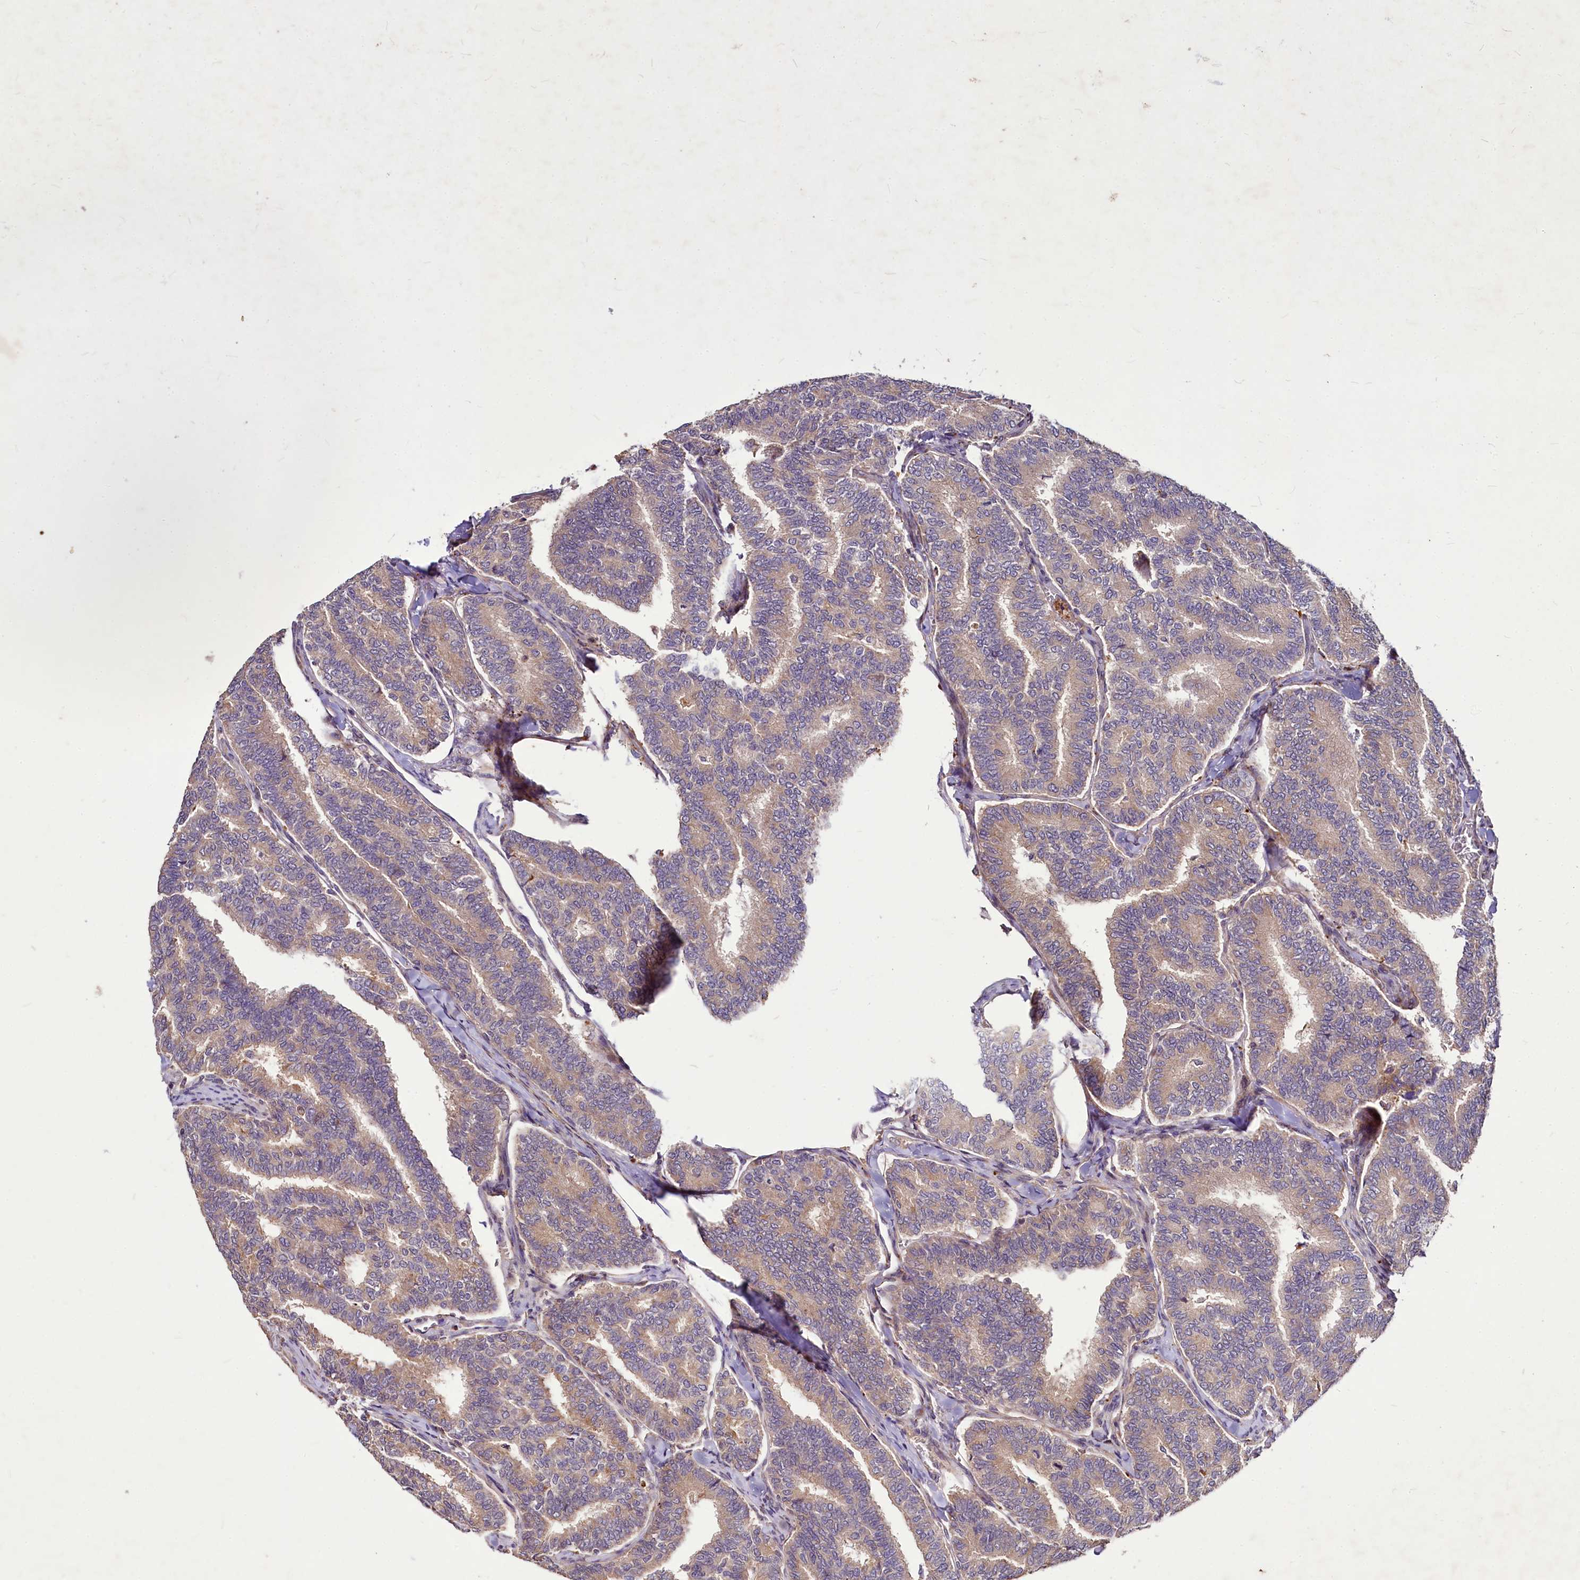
{"staining": {"intensity": "weak", "quantity": "25%-75%", "location": "cytoplasmic/membranous"}, "tissue": "thyroid cancer", "cell_type": "Tumor cells", "image_type": "cancer", "snomed": [{"axis": "morphology", "description": "Papillary adenocarcinoma, NOS"}, {"axis": "topography", "description": "Thyroid gland"}], "caption": "Protein staining of thyroid cancer (papillary adenocarcinoma) tissue shows weak cytoplasmic/membranous staining in about 25%-75% of tumor cells. The staining is performed using DAB (3,3'-diaminobenzidine) brown chromogen to label protein expression. The nuclei are counter-stained blue using hematoxylin.", "gene": "C11orf86", "patient": {"sex": "female", "age": 35}}